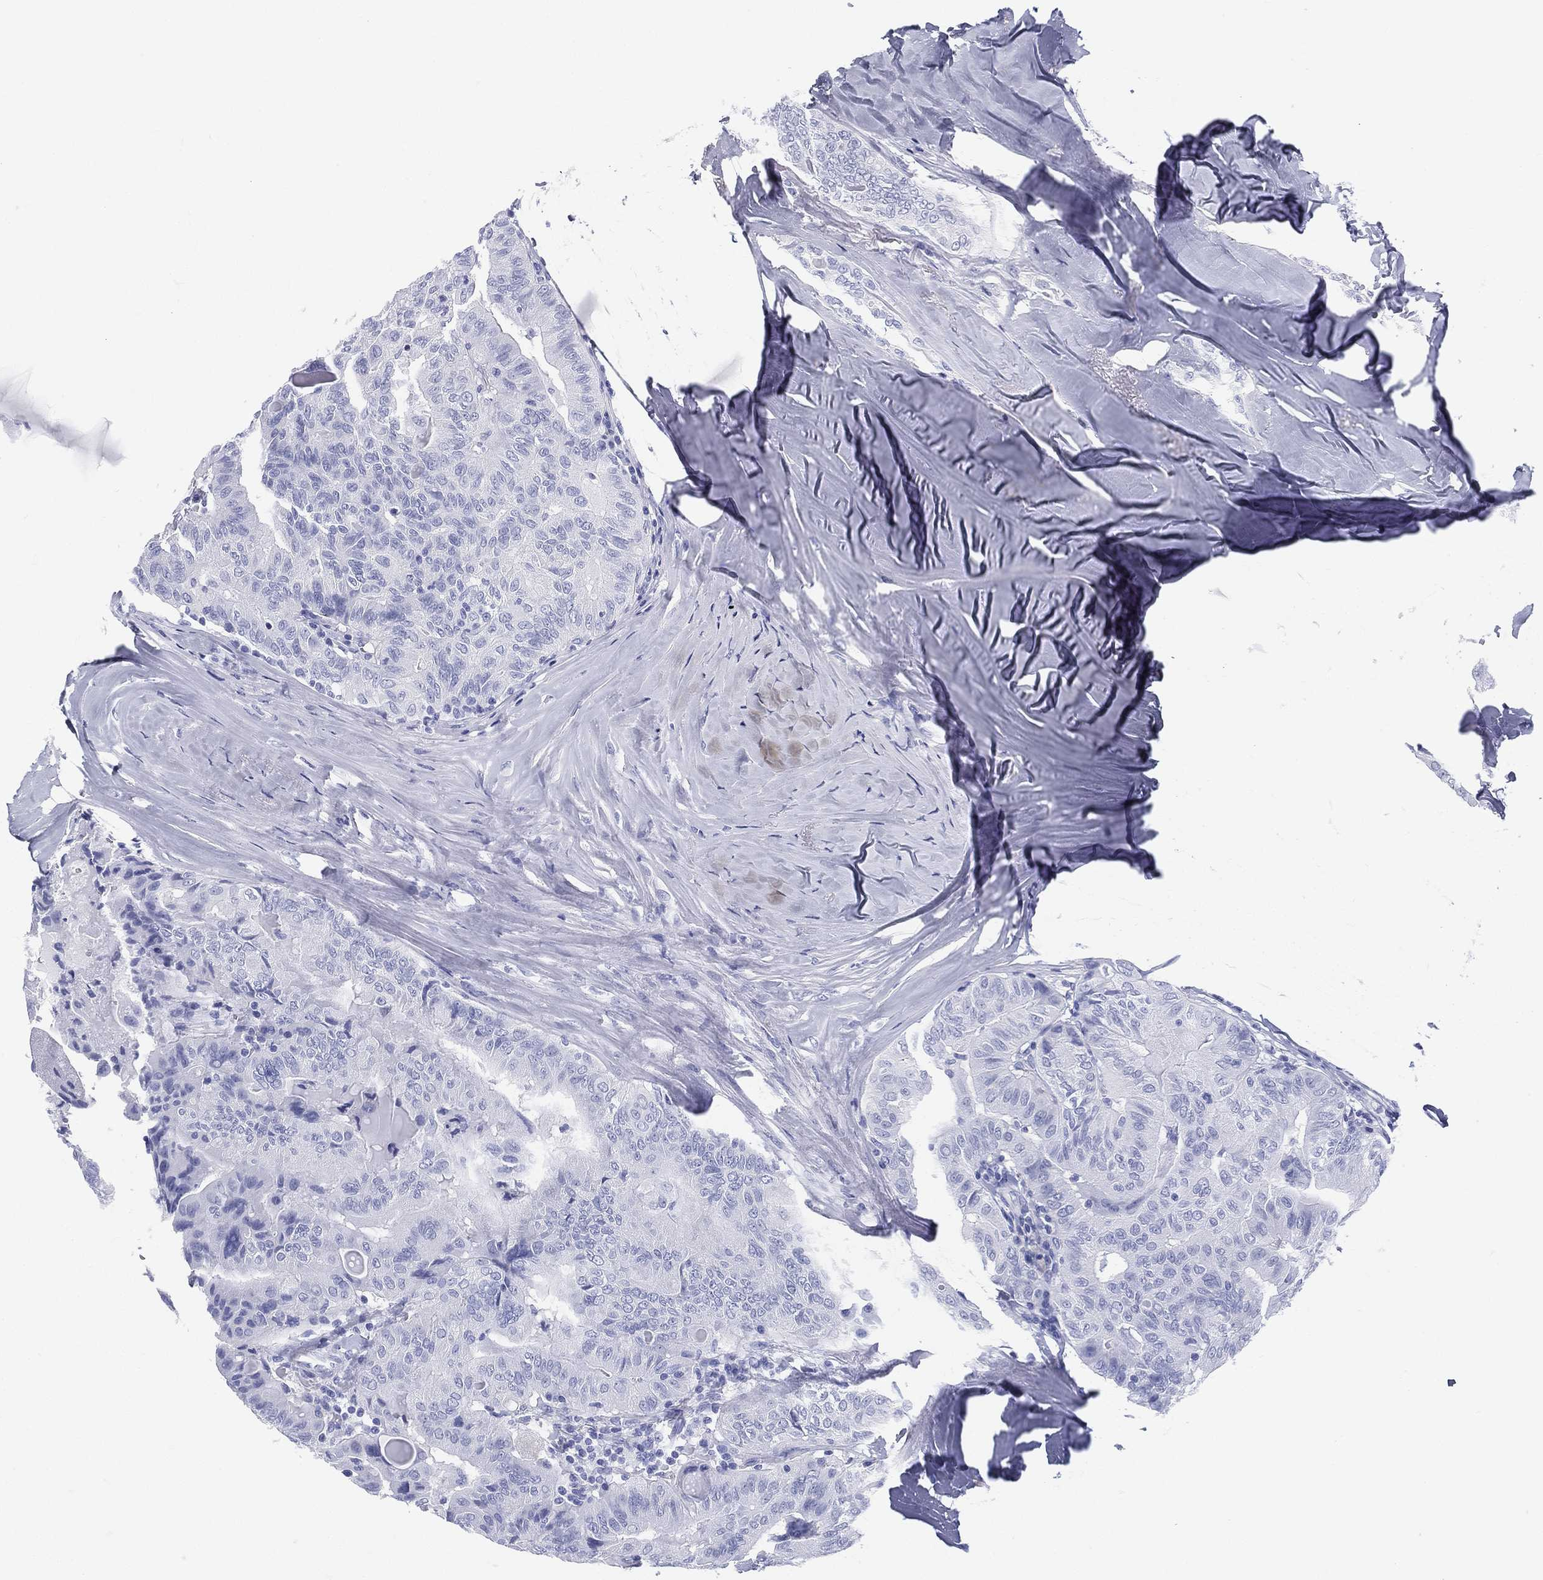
{"staining": {"intensity": "negative", "quantity": "none", "location": "none"}, "tissue": "thyroid cancer", "cell_type": "Tumor cells", "image_type": "cancer", "snomed": [{"axis": "morphology", "description": "Papillary adenocarcinoma, NOS"}, {"axis": "topography", "description": "Thyroid gland"}], "caption": "Photomicrograph shows no significant protein staining in tumor cells of thyroid papillary adenocarcinoma. (Immunohistochemistry, brightfield microscopy, high magnification).", "gene": "ETNPPL", "patient": {"sex": "female", "age": 68}}